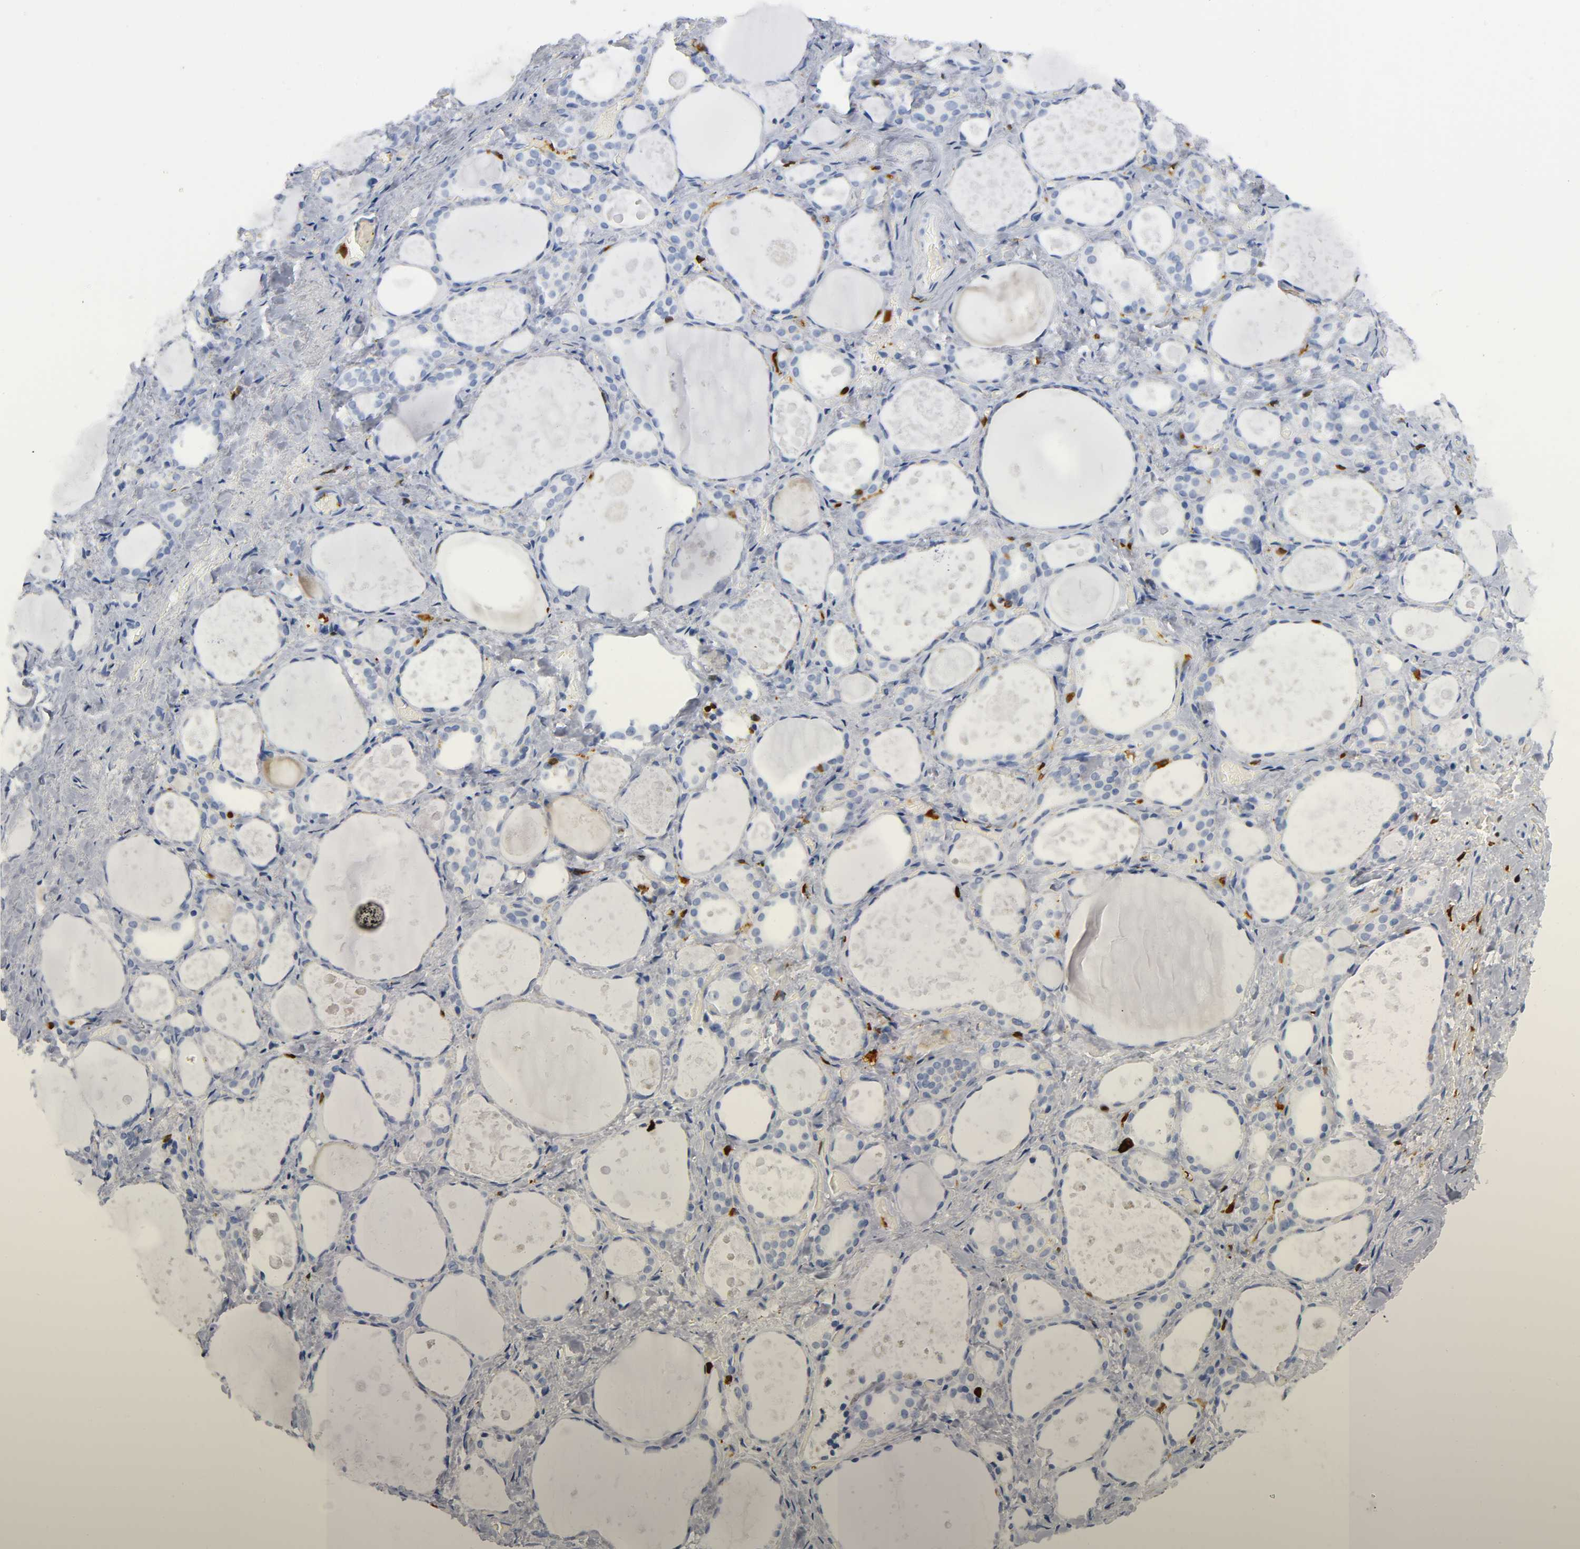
{"staining": {"intensity": "negative", "quantity": "none", "location": "none"}, "tissue": "thyroid gland", "cell_type": "Glandular cells", "image_type": "normal", "snomed": [{"axis": "morphology", "description": "Normal tissue, NOS"}, {"axis": "topography", "description": "Thyroid gland"}], "caption": "Immunohistochemistry (IHC) photomicrograph of normal human thyroid gland stained for a protein (brown), which shows no expression in glandular cells.", "gene": "DOK2", "patient": {"sex": "female", "age": 75}}